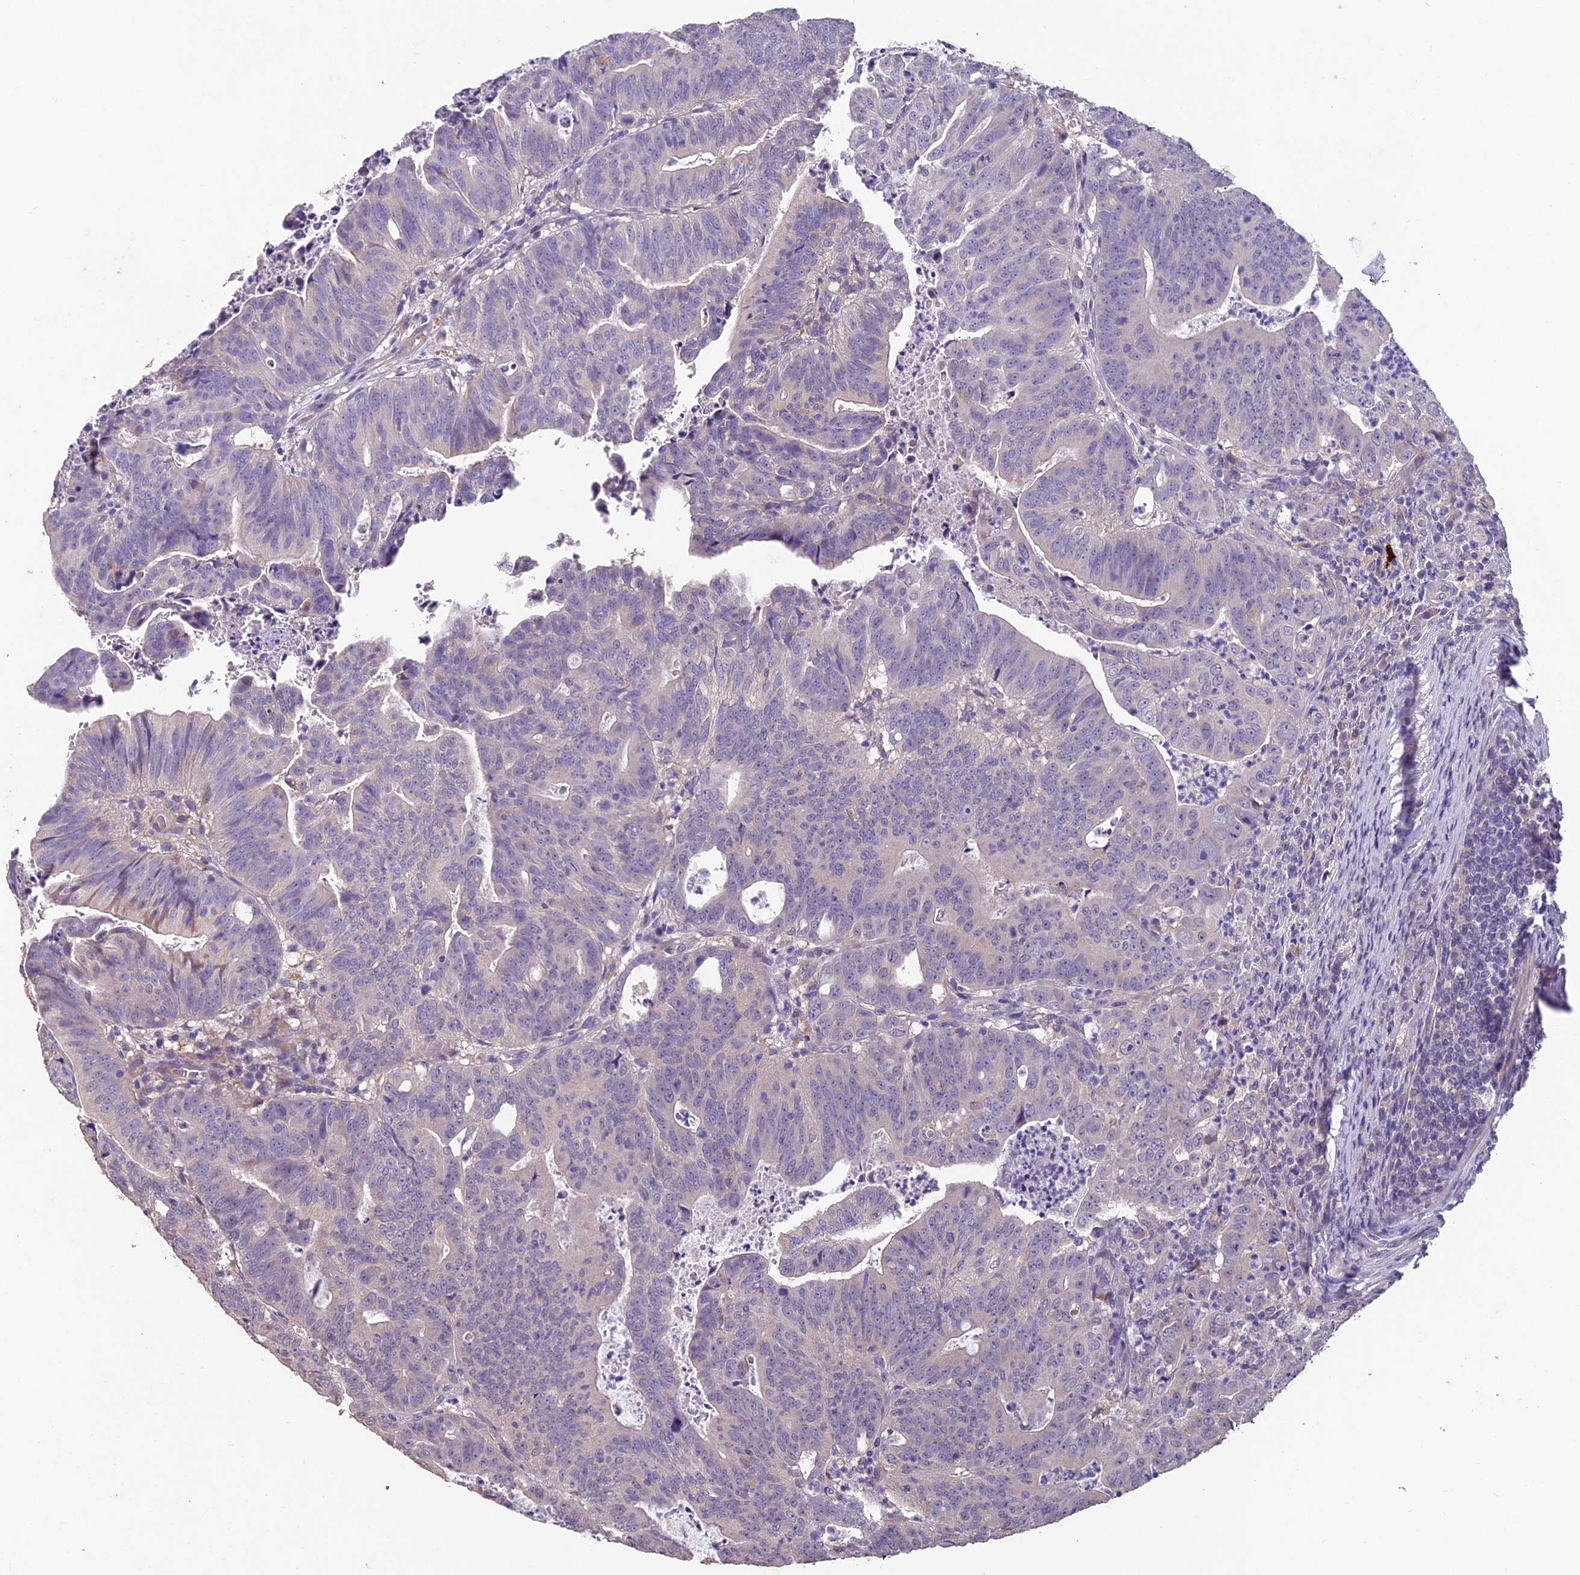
{"staining": {"intensity": "negative", "quantity": "none", "location": "none"}, "tissue": "colorectal cancer", "cell_type": "Tumor cells", "image_type": "cancer", "snomed": [{"axis": "morphology", "description": "Adenocarcinoma, NOS"}, {"axis": "topography", "description": "Rectum"}], "caption": "The IHC image has no significant expression in tumor cells of adenocarcinoma (colorectal) tissue.", "gene": "CEACAM16", "patient": {"sex": "male", "age": 69}}